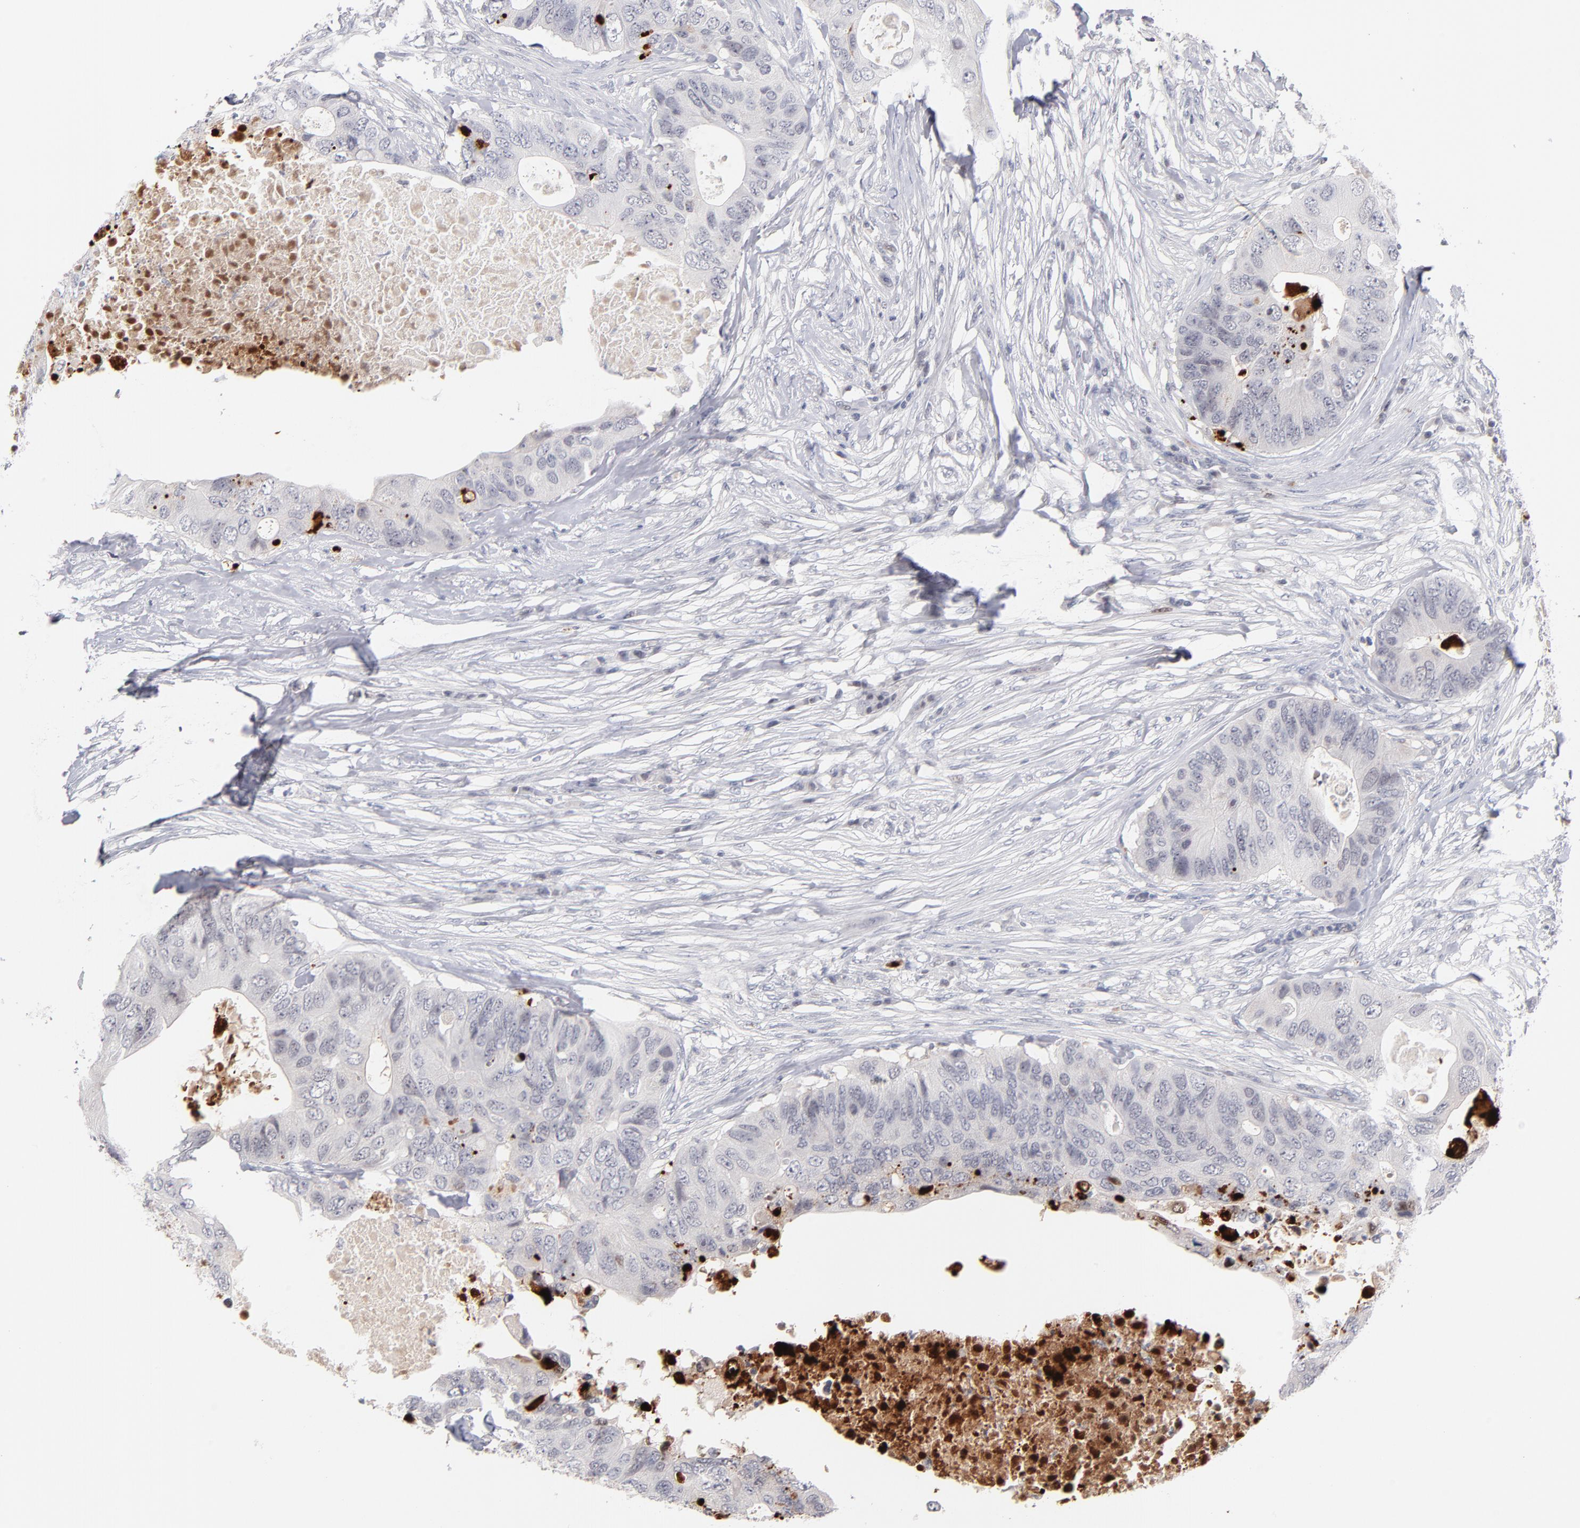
{"staining": {"intensity": "moderate", "quantity": "<25%", "location": "nuclear"}, "tissue": "colorectal cancer", "cell_type": "Tumor cells", "image_type": "cancer", "snomed": [{"axis": "morphology", "description": "Adenocarcinoma, NOS"}, {"axis": "topography", "description": "Colon"}], "caption": "Moderate nuclear positivity for a protein is seen in about <25% of tumor cells of colorectal cancer using immunohistochemistry.", "gene": "PARP1", "patient": {"sex": "male", "age": 71}}